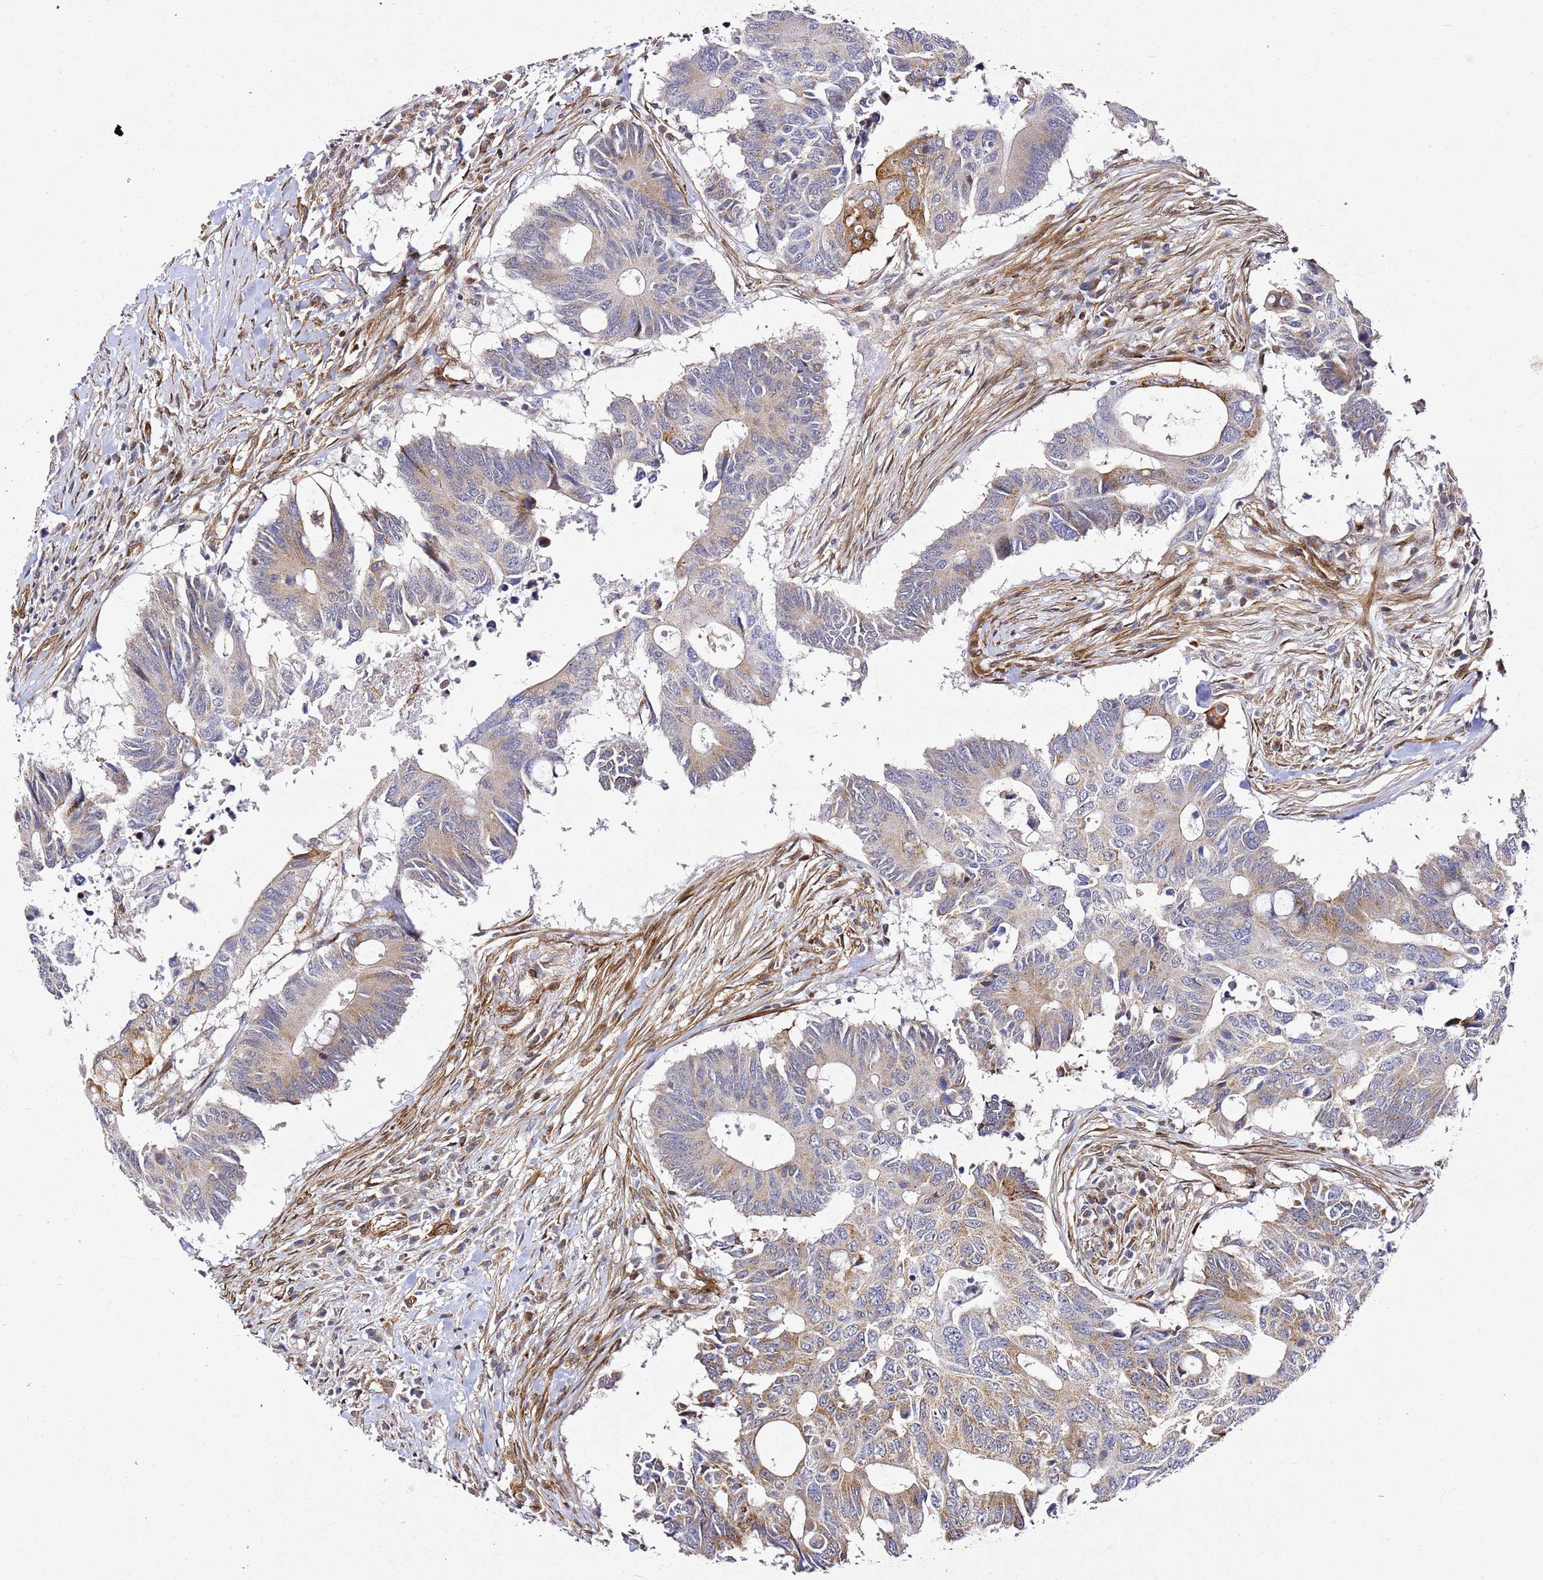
{"staining": {"intensity": "moderate", "quantity": "<25%", "location": "cytoplasmic/membranous"}, "tissue": "colorectal cancer", "cell_type": "Tumor cells", "image_type": "cancer", "snomed": [{"axis": "morphology", "description": "Adenocarcinoma, NOS"}, {"axis": "topography", "description": "Colon"}], "caption": "Immunohistochemical staining of colorectal adenocarcinoma shows low levels of moderate cytoplasmic/membranous protein expression in approximately <25% of tumor cells. (IHC, brightfield microscopy, high magnification).", "gene": "ZNF296", "patient": {"sex": "male", "age": 71}}